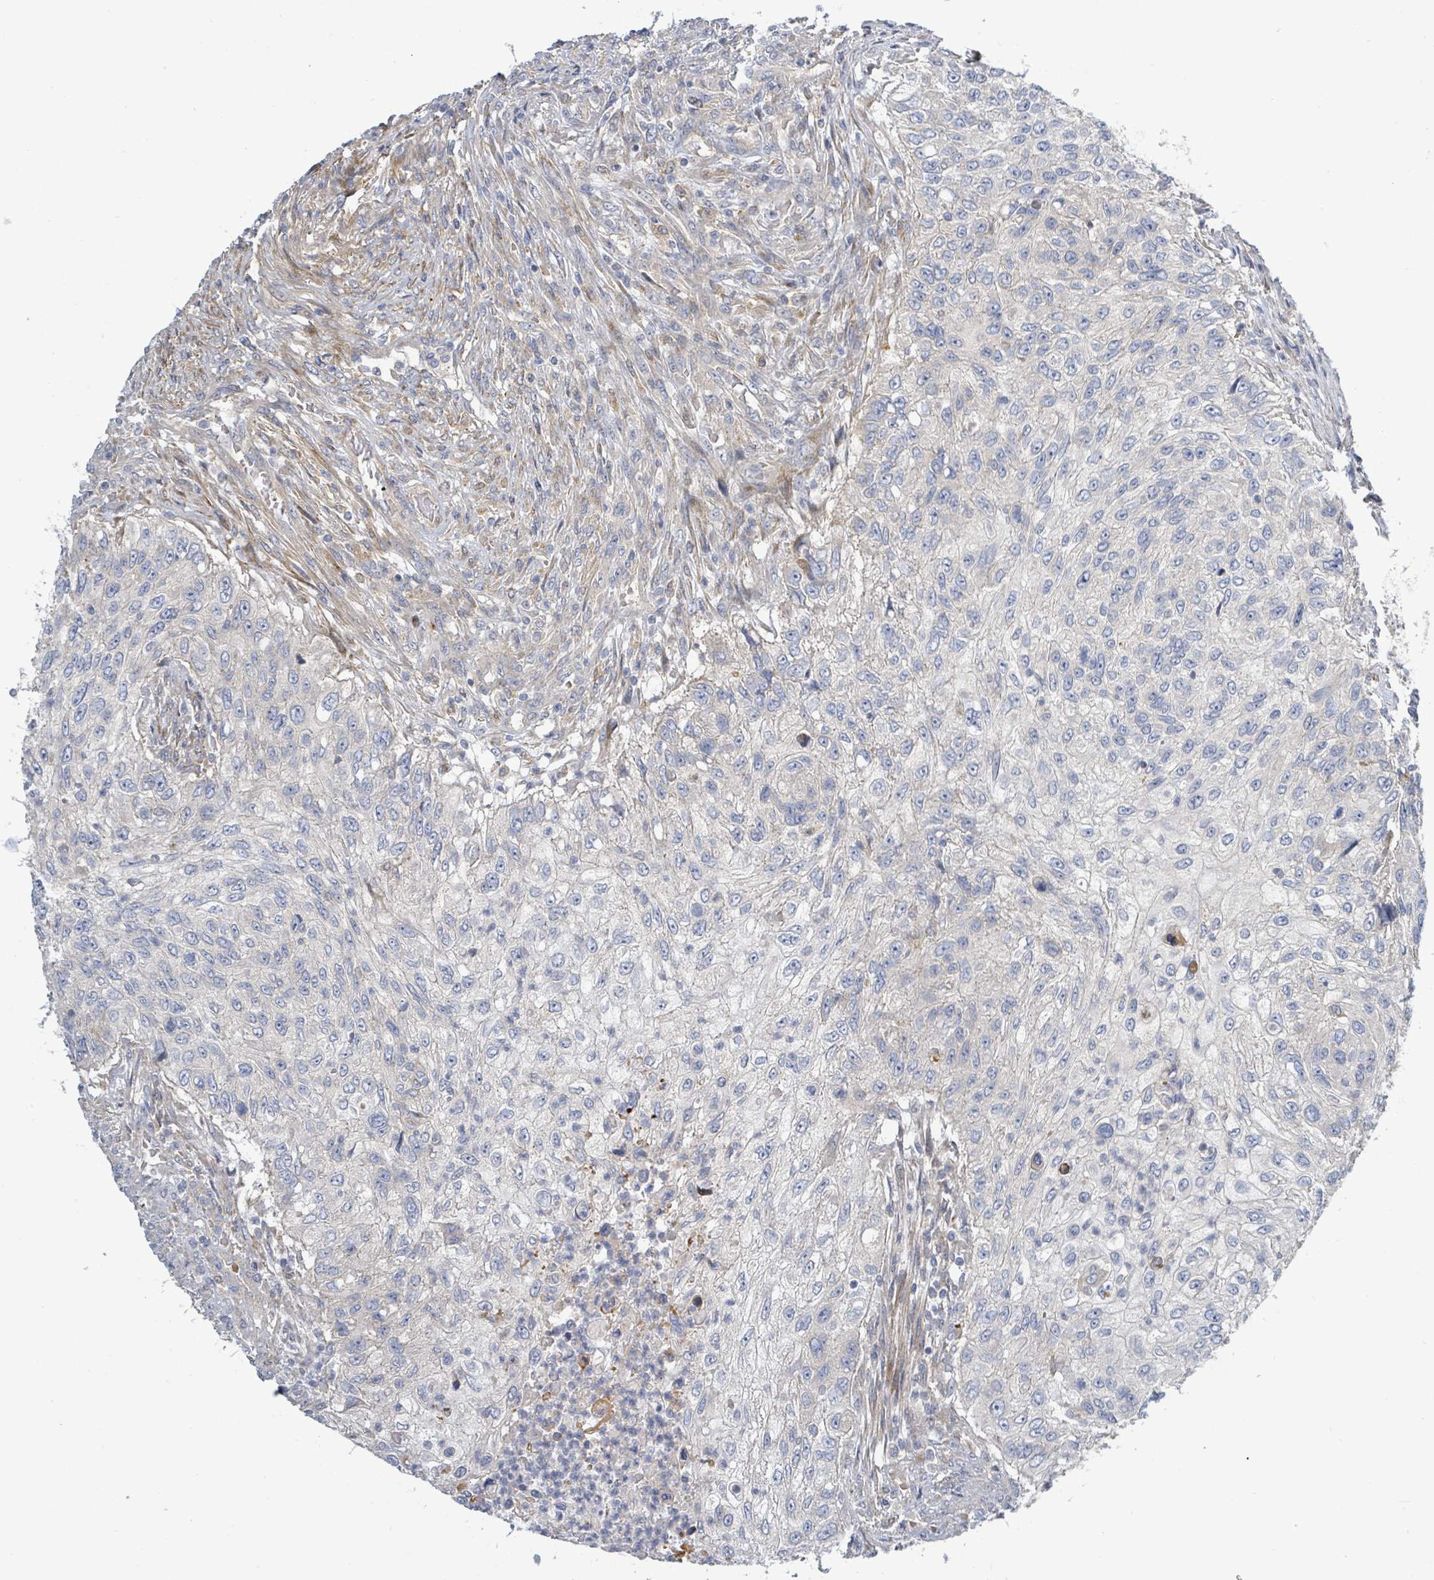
{"staining": {"intensity": "negative", "quantity": "none", "location": "none"}, "tissue": "urothelial cancer", "cell_type": "Tumor cells", "image_type": "cancer", "snomed": [{"axis": "morphology", "description": "Urothelial carcinoma, High grade"}, {"axis": "topography", "description": "Urinary bladder"}], "caption": "An immunohistochemistry (IHC) photomicrograph of urothelial carcinoma (high-grade) is shown. There is no staining in tumor cells of urothelial carcinoma (high-grade).", "gene": "CFAP210", "patient": {"sex": "female", "age": 60}}